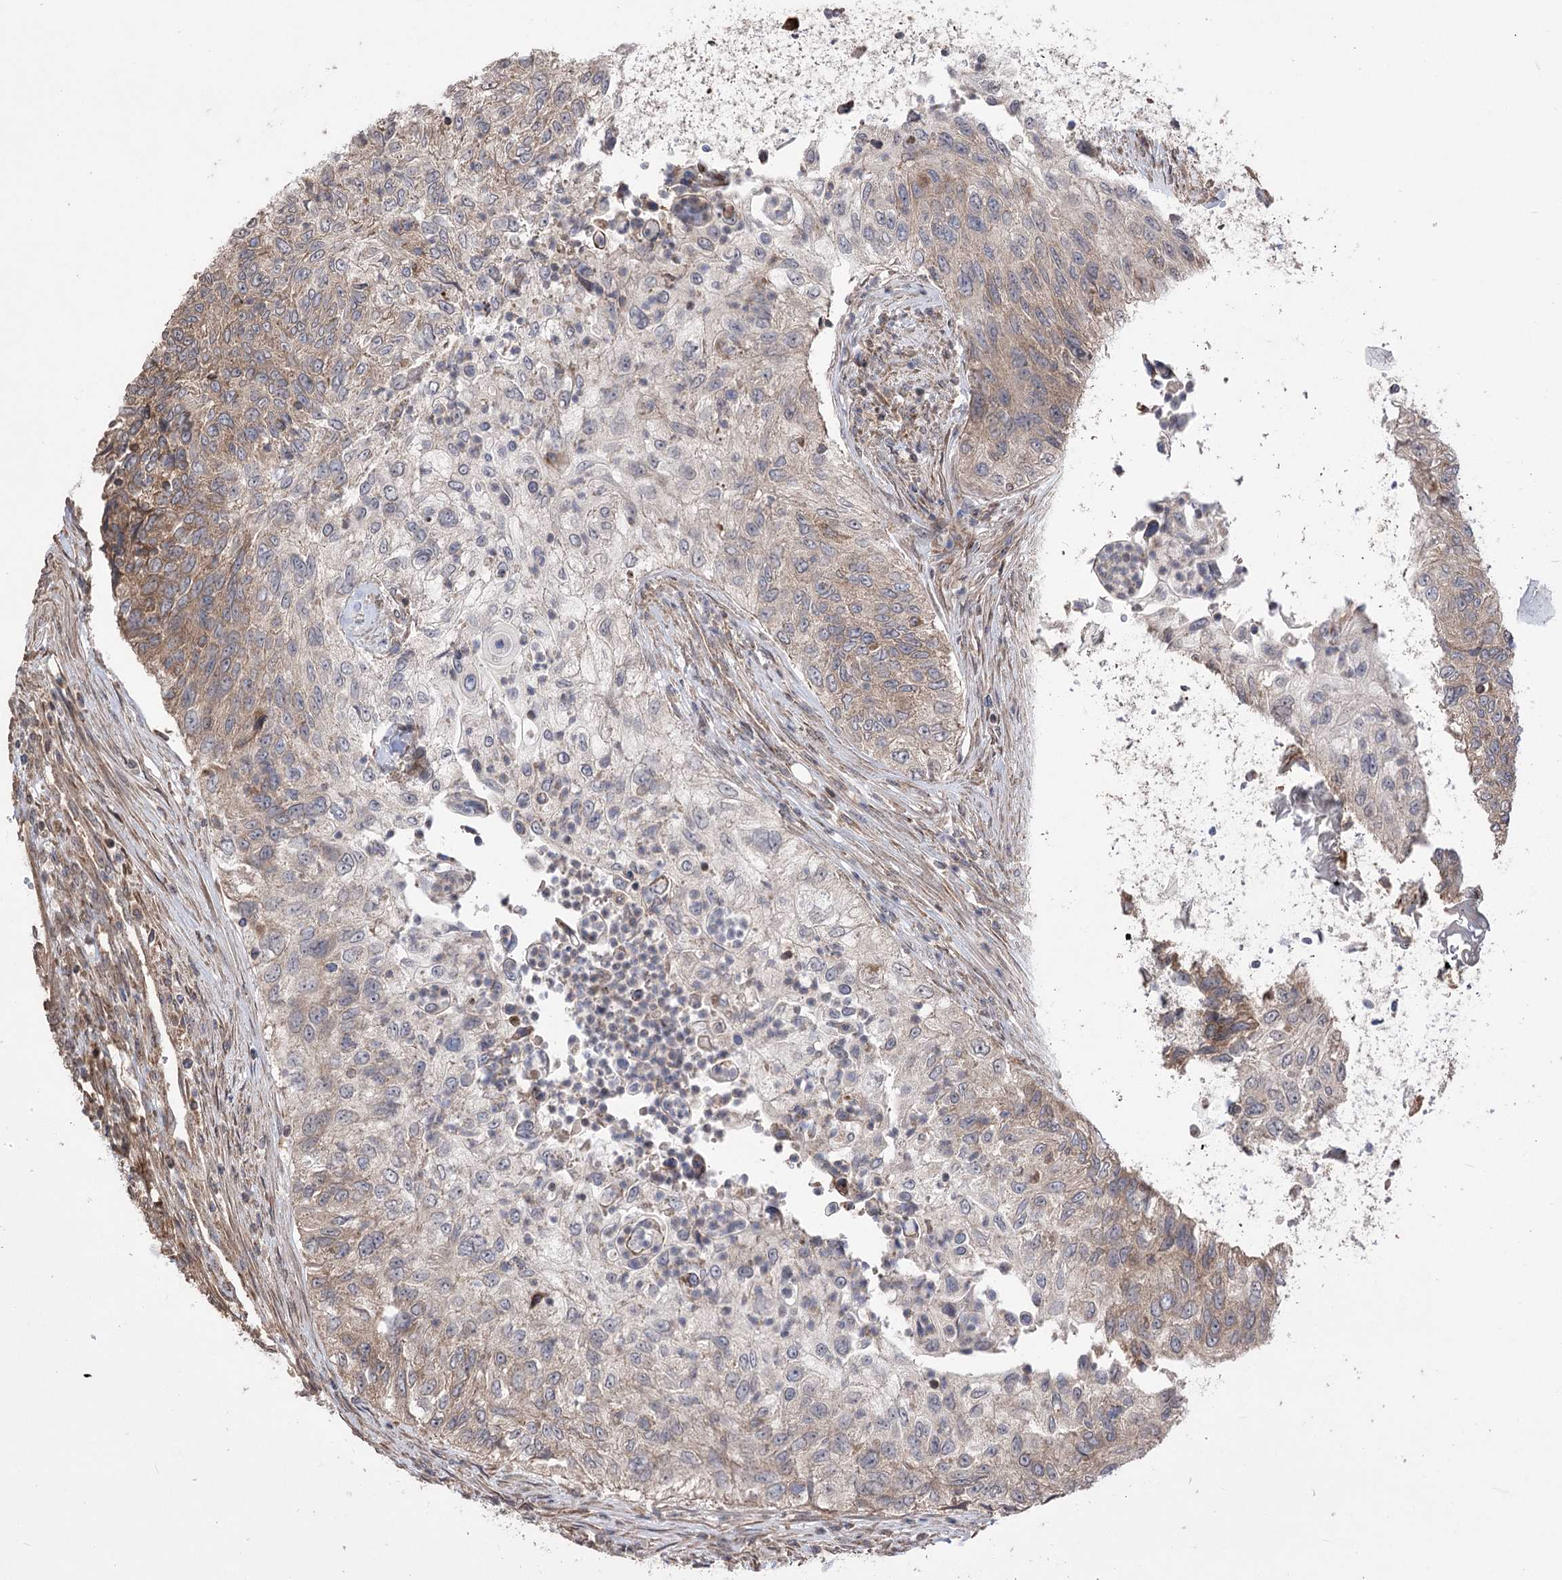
{"staining": {"intensity": "weak", "quantity": "25%-75%", "location": "cytoplasmic/membranous"}, "tissue": "urothelial cancer", "cell_type": "Tumor cells", "image_type": "cancer", "snomed": [{"axis": "morphology", "description": "Urothelial carcinoma, High grade"}, {"axis": "topography", "description": "Urinary bladder"}], "caption": "Urothelial cancer stained with DAB (3,3'-diaminobenzidine) immunohistochemistry (IHC) displays low levels of weak cytoplasmic/membranous positivity in approximately 25%-75% of tumor cells.", "gene": "XYLB", "patient": {"sex": "female", "age": 60}}